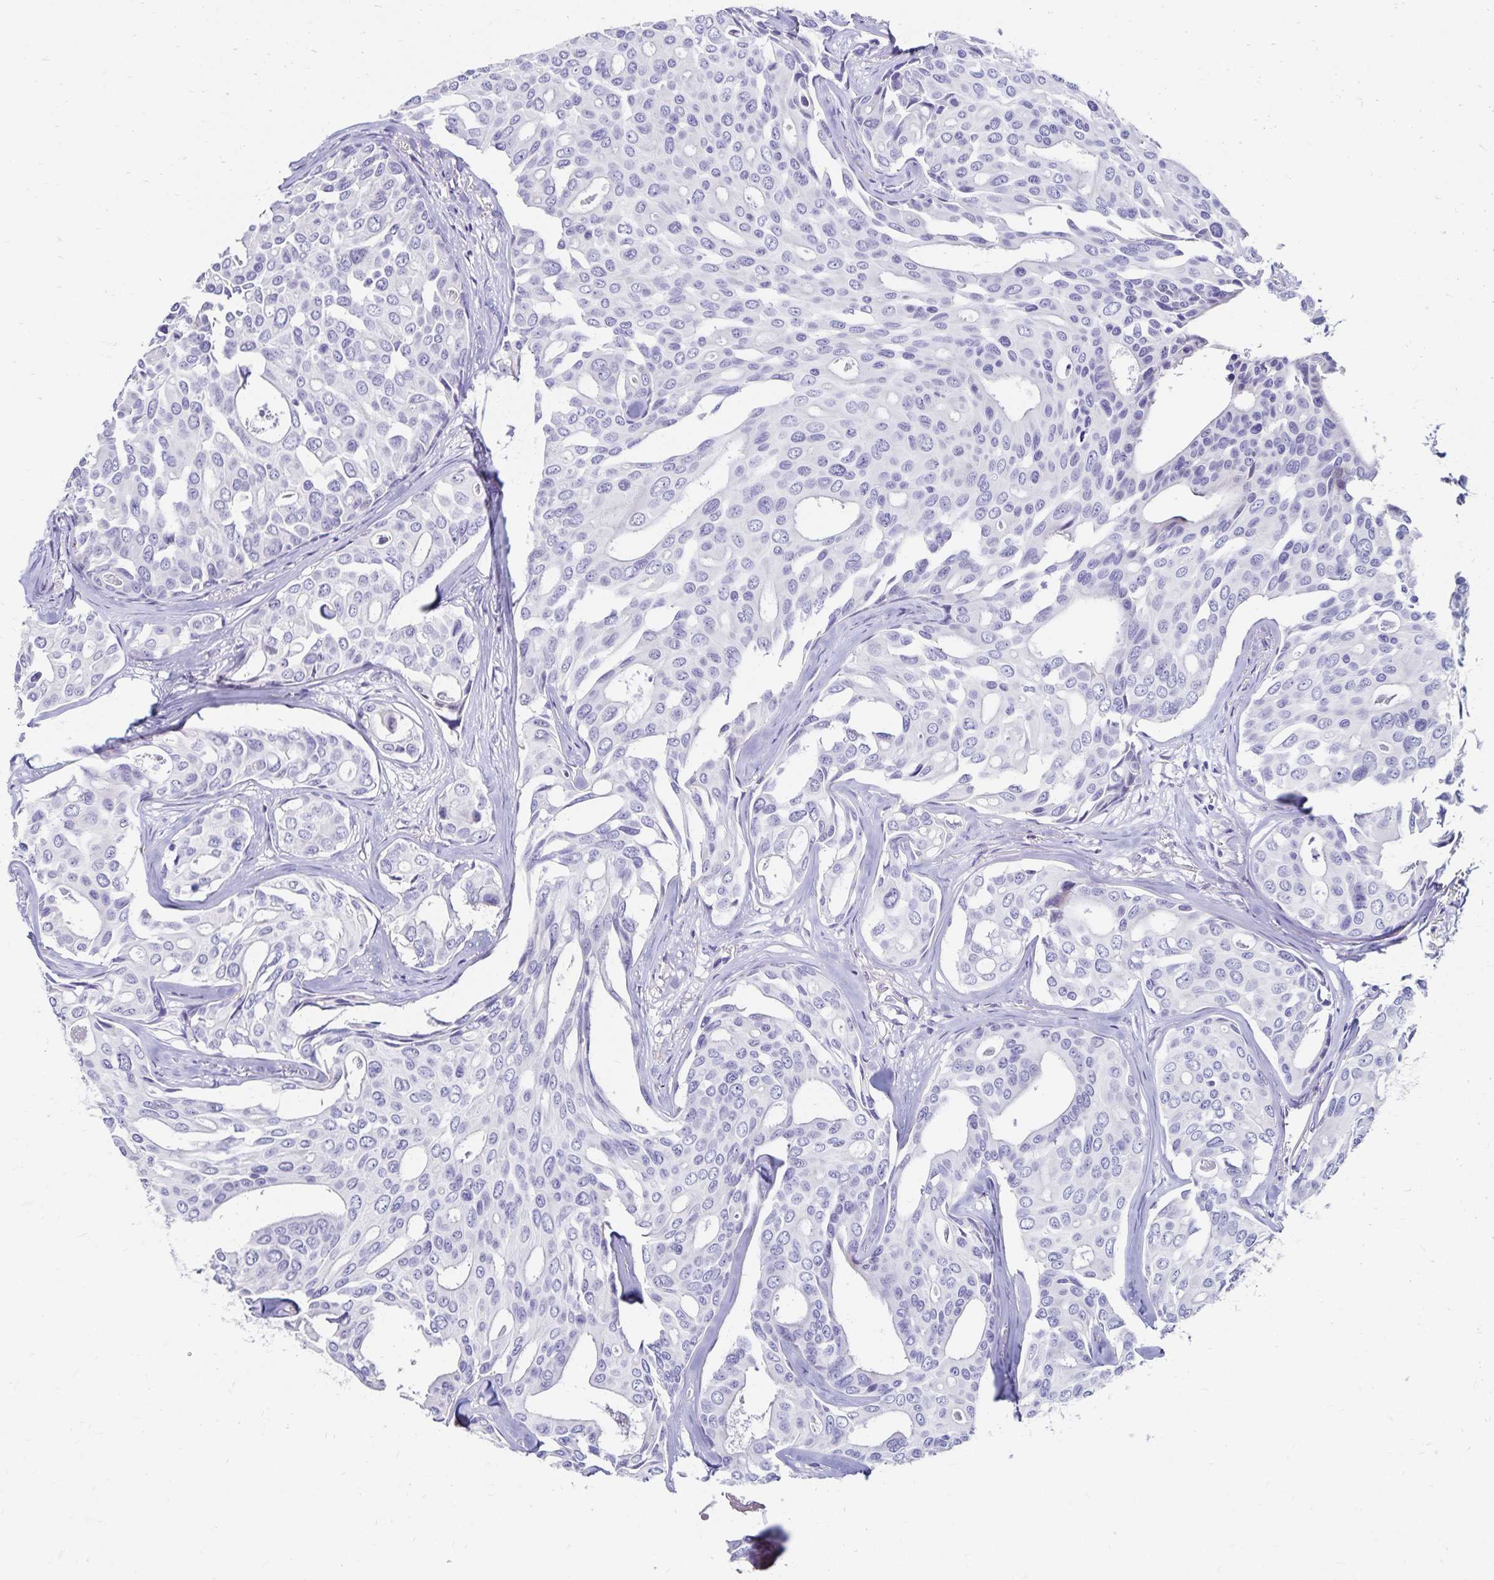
{"staining": {"intensity": "negative", "quantity": "none", "location": "none"}, "tissue": "breast cancer", "cell_type": "Tumor cells", "image_type": "cancer", "snomed": [{"axis": "morphology", "description": "Duct carcinoma"}, {"axis": "topography", "description": "Breast"}], "caption": "Immunohistochemistry of breast invasive ductal carcinoma exhibits no expression in tumor cells.", "gene": "NECAP1", "patient": {"sex": "female", "age": 54}}